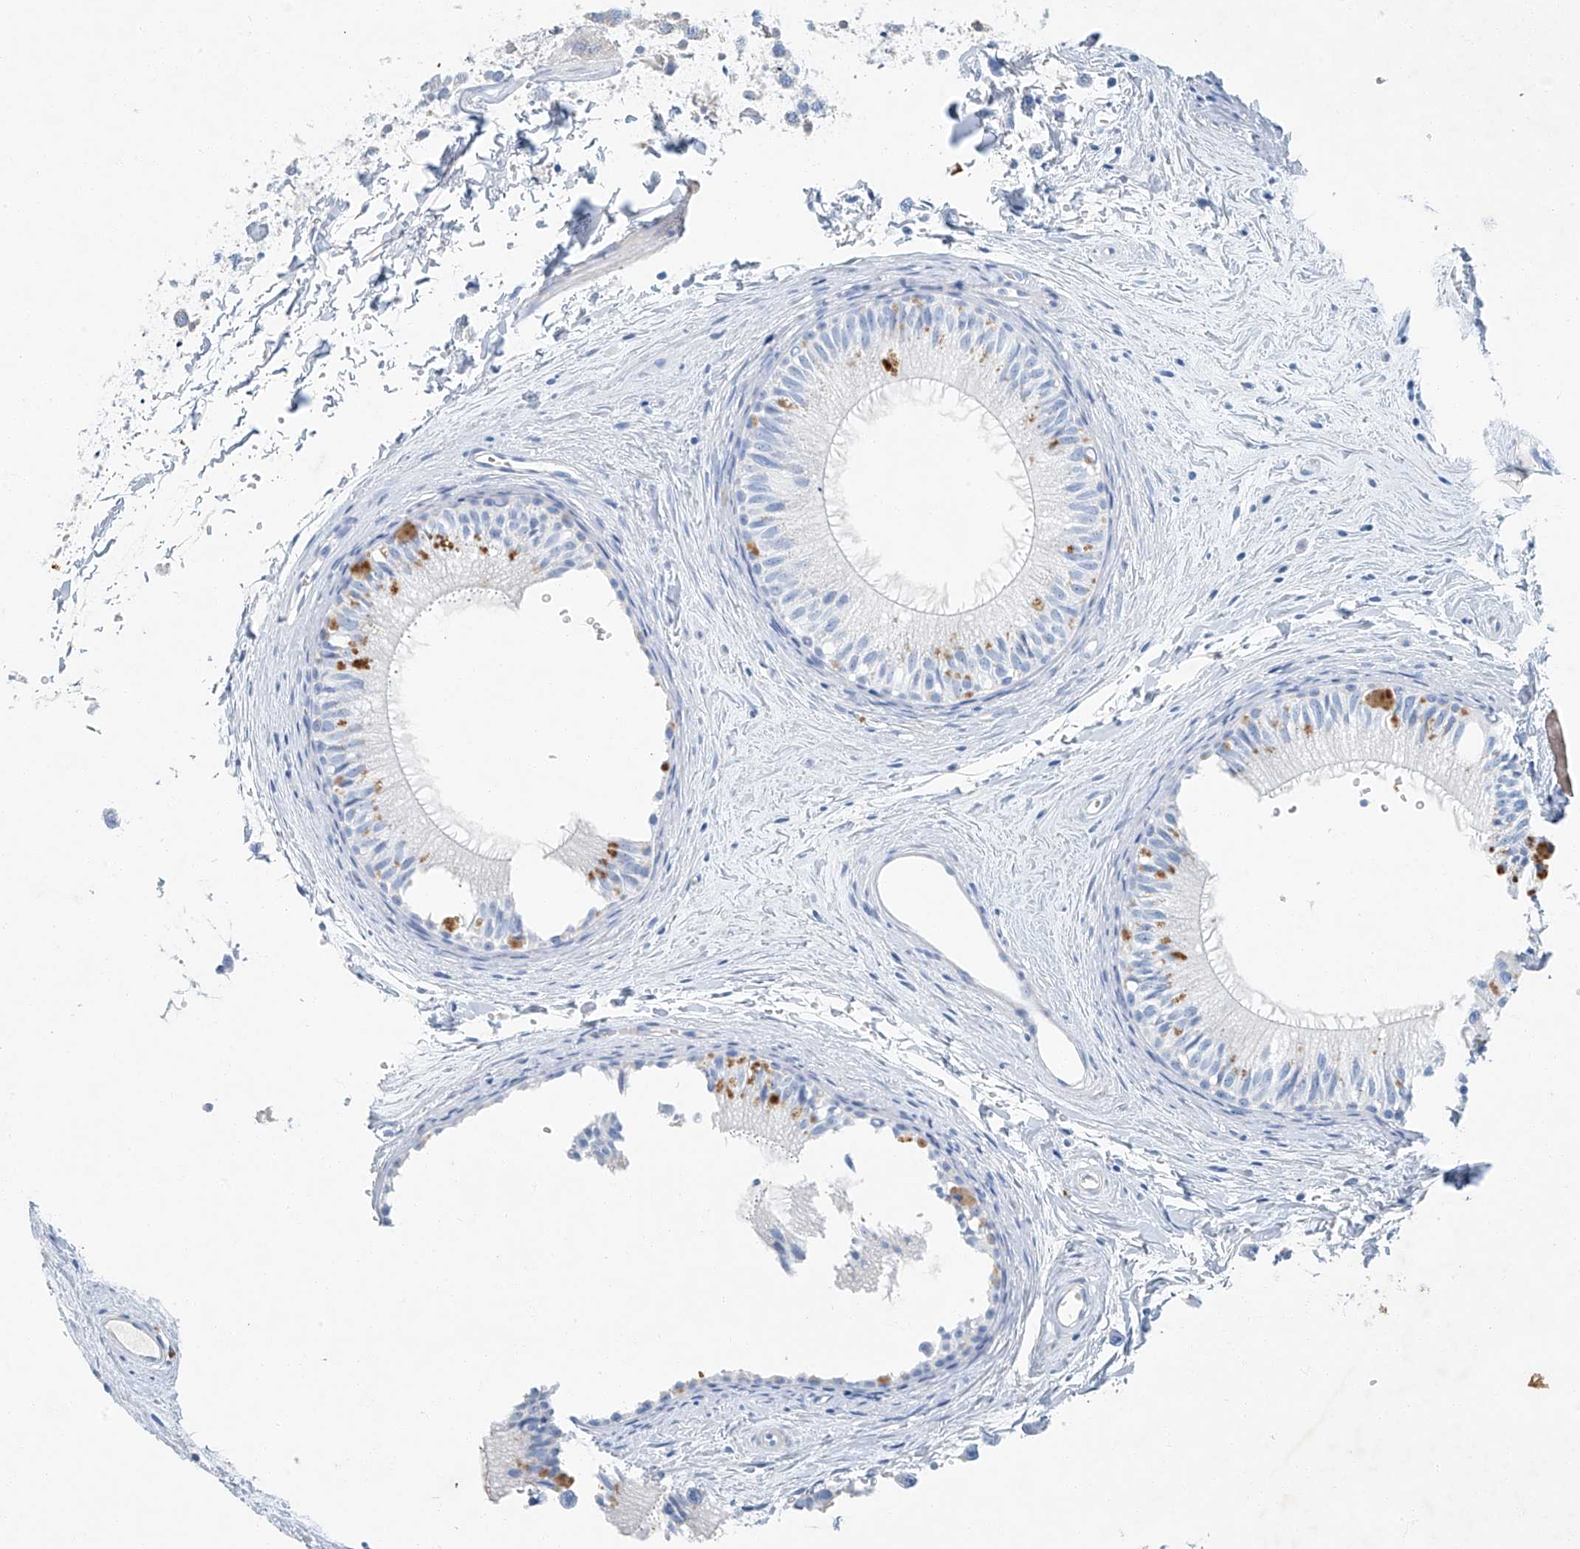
{"staining": {"intensity": "moderate", "quantity": "<25%", "location": "cytoplasmic/membranous"}, "tissue": "epididymis", "cell_type": "Glandular cells", "image_type": "normal", "snomed": [{"axis": "morphology", "description": "Normal tissue, NOS"}, {"axis": "topography", "description": "Epididymis"}], "caption": "Moderate cytoplasmic/membranous staining is seen in about <25% of glandular cells in unremarkable epididymis. (IHC, brightfield microscopy, high magnification).", "gene": "C1orf87", "patient": {"sex": "male", "age": 34}}